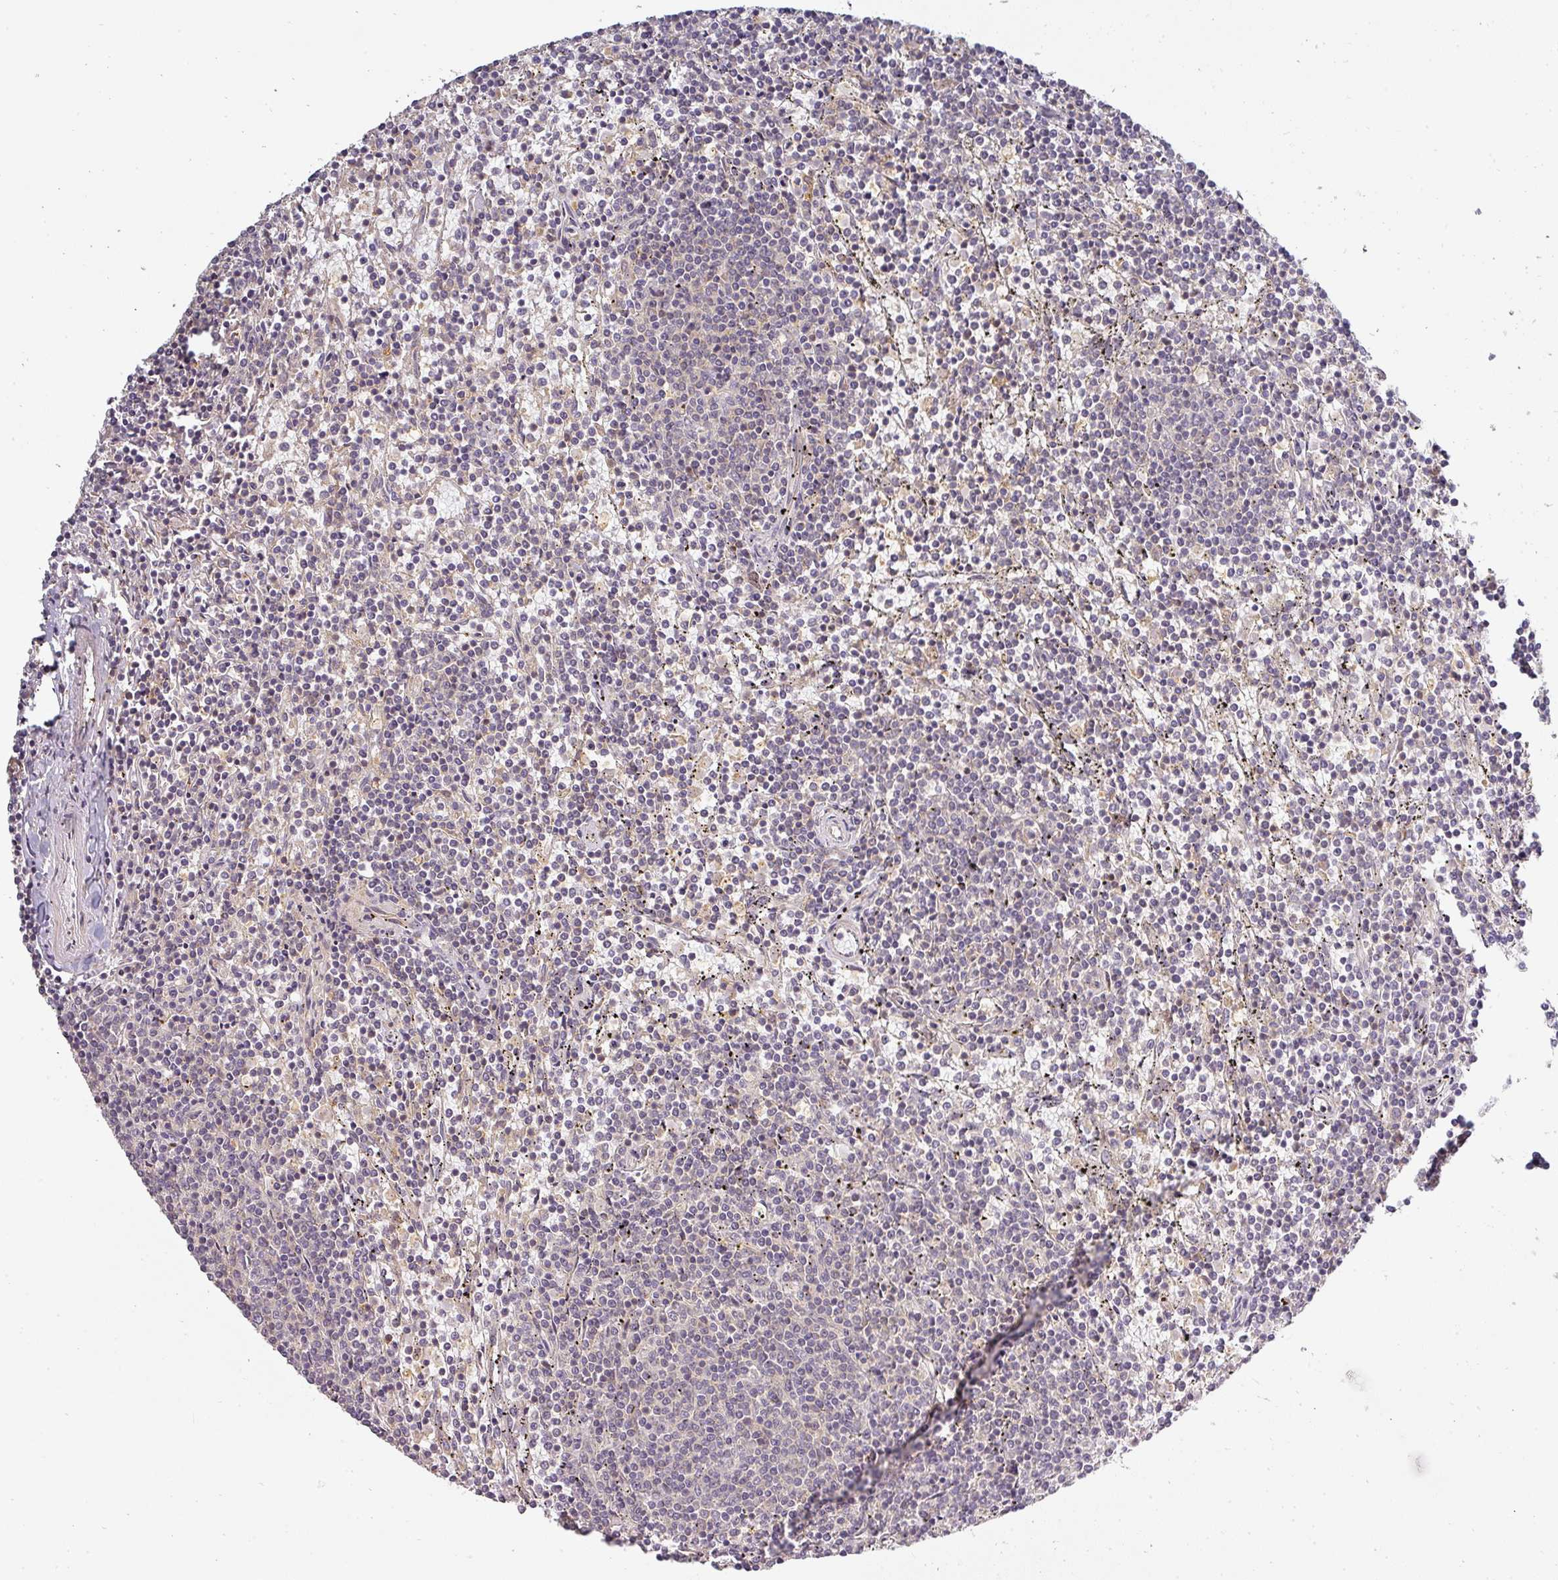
{"staining": {"intensity": "negative", "quantity": "none", "location": "none"}, "tissue": "lymphoma", "cell_type": "Tumor cells", "image_type": "cancer", "snomed": [{"axis": "morphology", "description": "Malignant lymphoma, non-Hodgkin's type, Low grade"}, {"axis": "topography", "description": "Spleen"}], "caption": "Immunohistochemical staining of human malignant lymphoma, non-Hodgkin's type (low-grade) demonstrates no significant expression in tumor cells.", "gene": "NIN", "patient": {"sex": "female", "age": 50}}